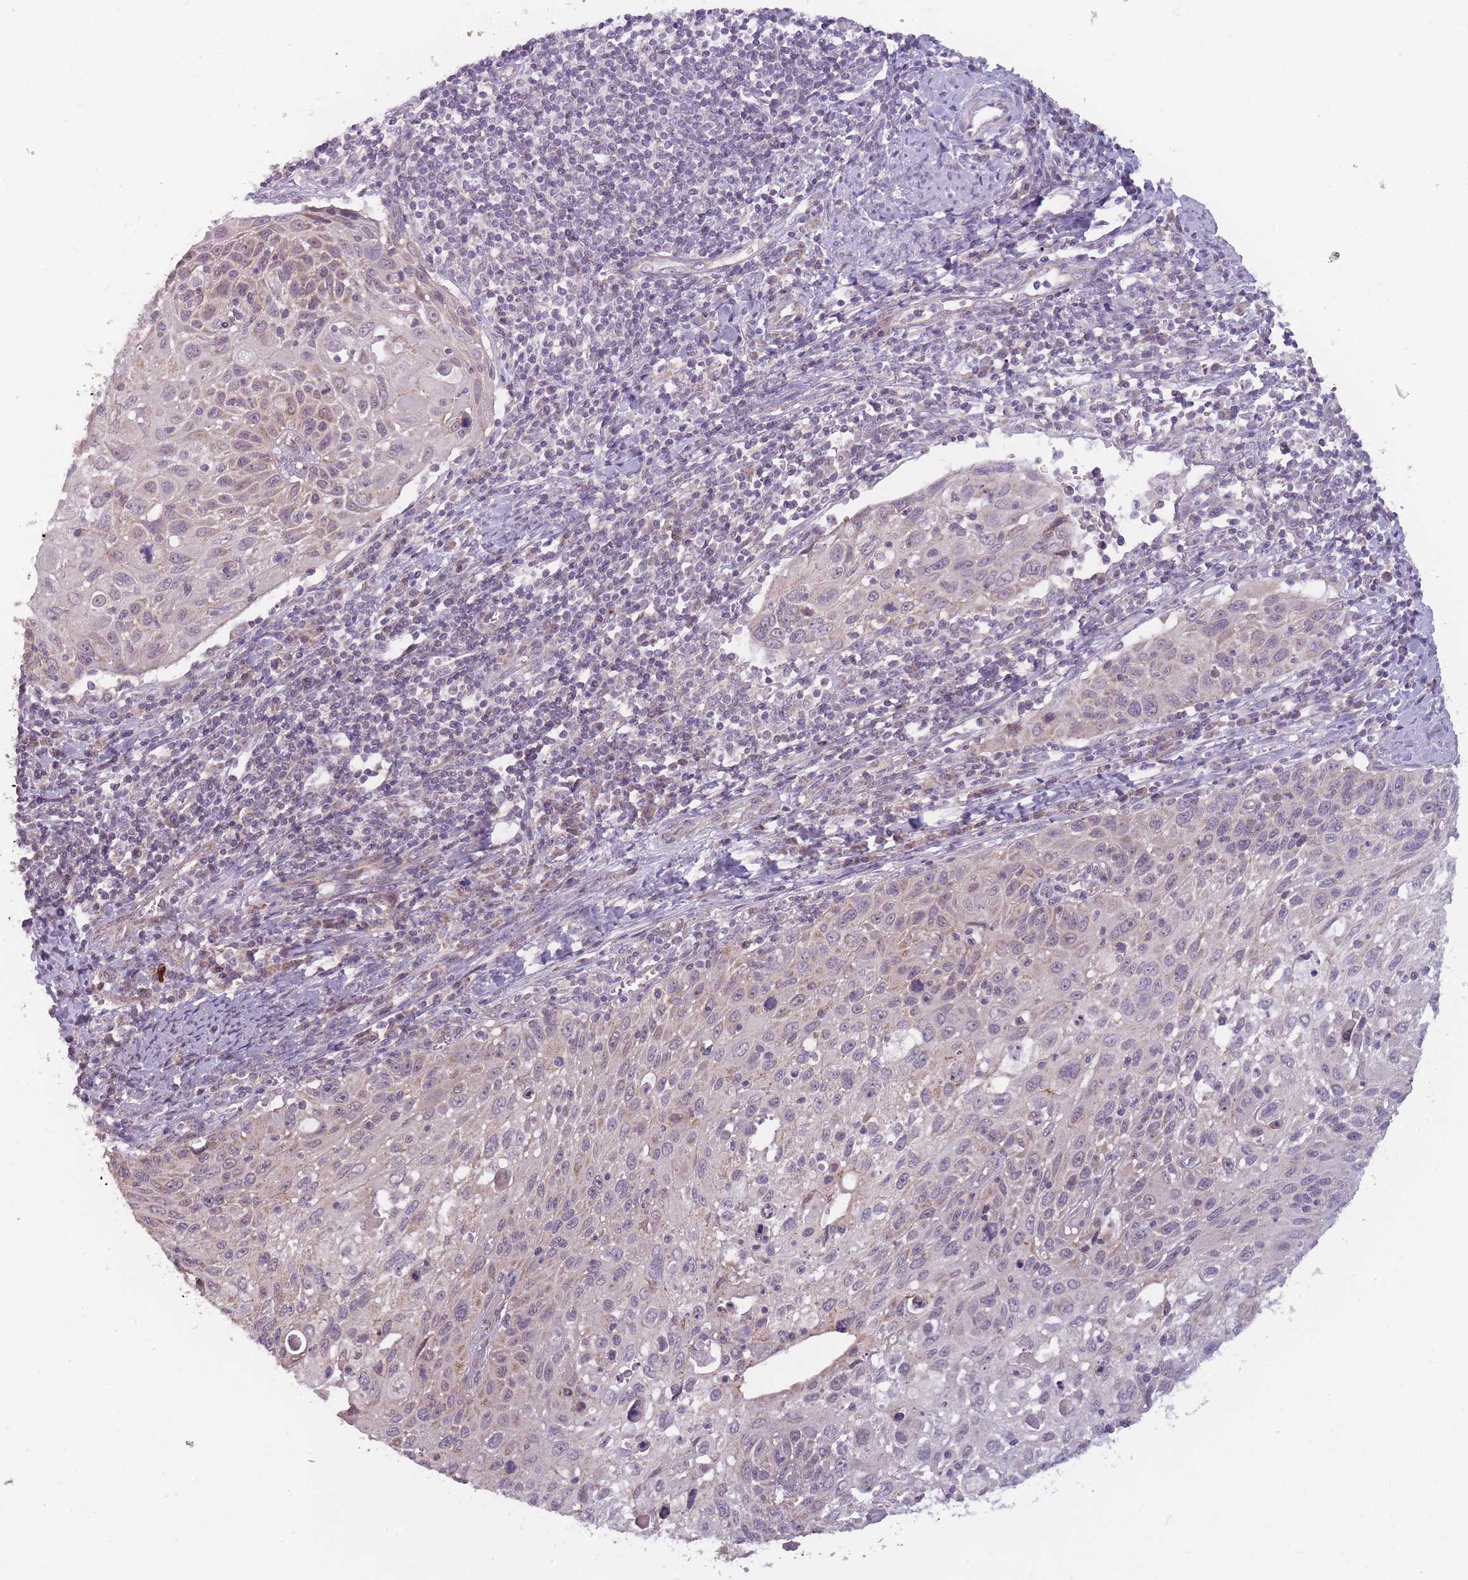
{"staining": {"intensity": "weak", "quantity": "25%-75%", "location": "cytoplasmic/membranous"}, "tissue": "cervical cancer", "cell_type": "Tumor cells", "image_type": "cancer", "snomed": [{"axis": "morphology", "description": "Squamous cell carcinoma, NOS"}, {"axis": "topography", "description": "Cervix"}], "caption": "Cervical squamous cell carcinoma stained with a brown dye shows weak cytoplasmic/membranous positive positivity in about 25%-75% of tumor cells.", "gene": "MRPS18C", "patient": {"sex": "female", "age": 70}}